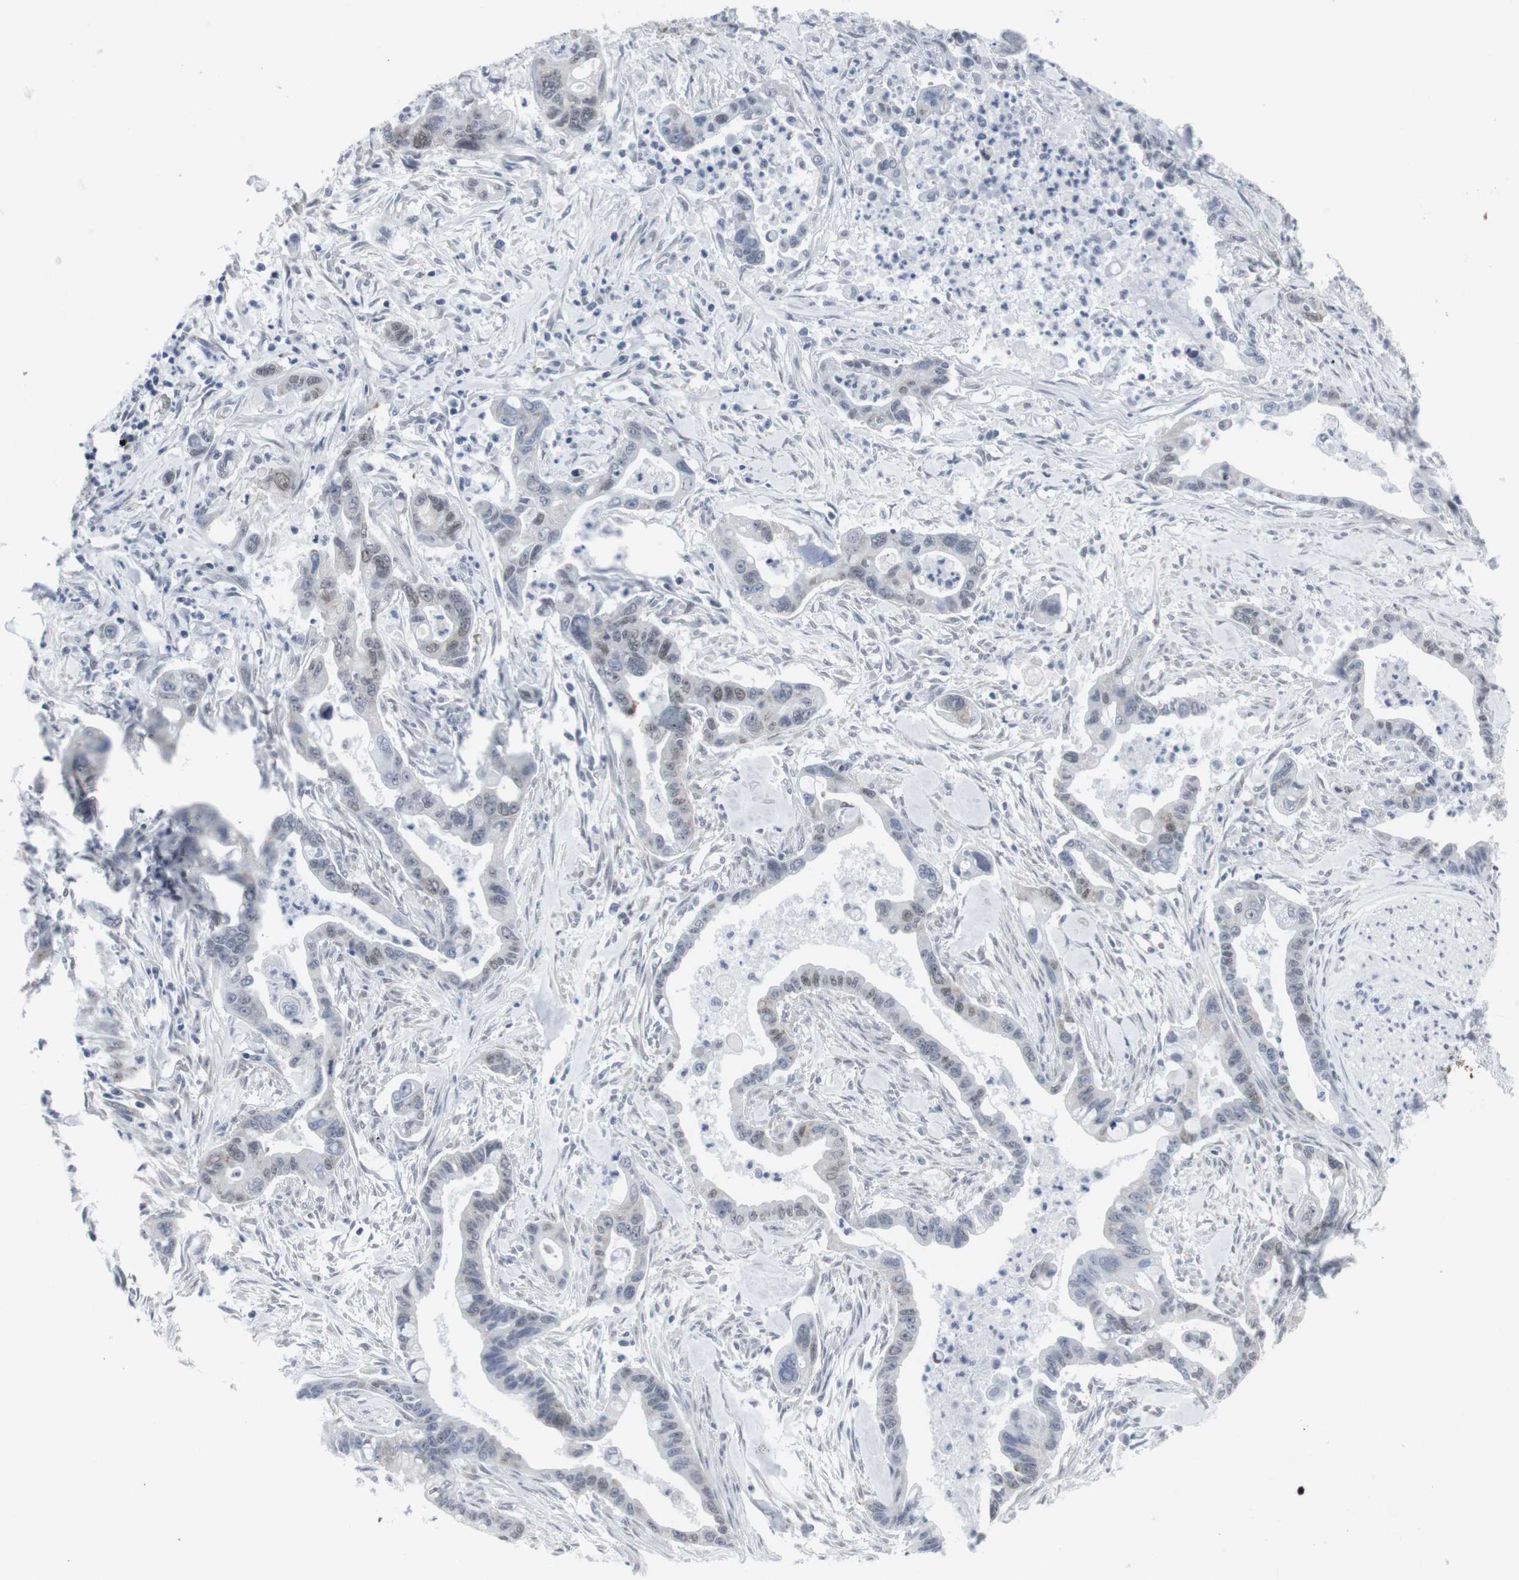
{"staining": {"intensity": "moderate", "quantity": "<25%", "location": "nuclear"}, "tissue": "pancreatic cancer", "cell_type": "Tumor cells", "image_type": "cancer", "snomed": [{"axis": "morphology", "description": "Adenocarcinoma, NOS"}, {"axis": "topography", "description": "Pancreas"}], "caption": "A brown stain labels moderate nuclear expression of a protein in pancreatic cancer tumor cells.", "gene": "GEMIN2", "patient": {"sex": "male", "age": 70}}